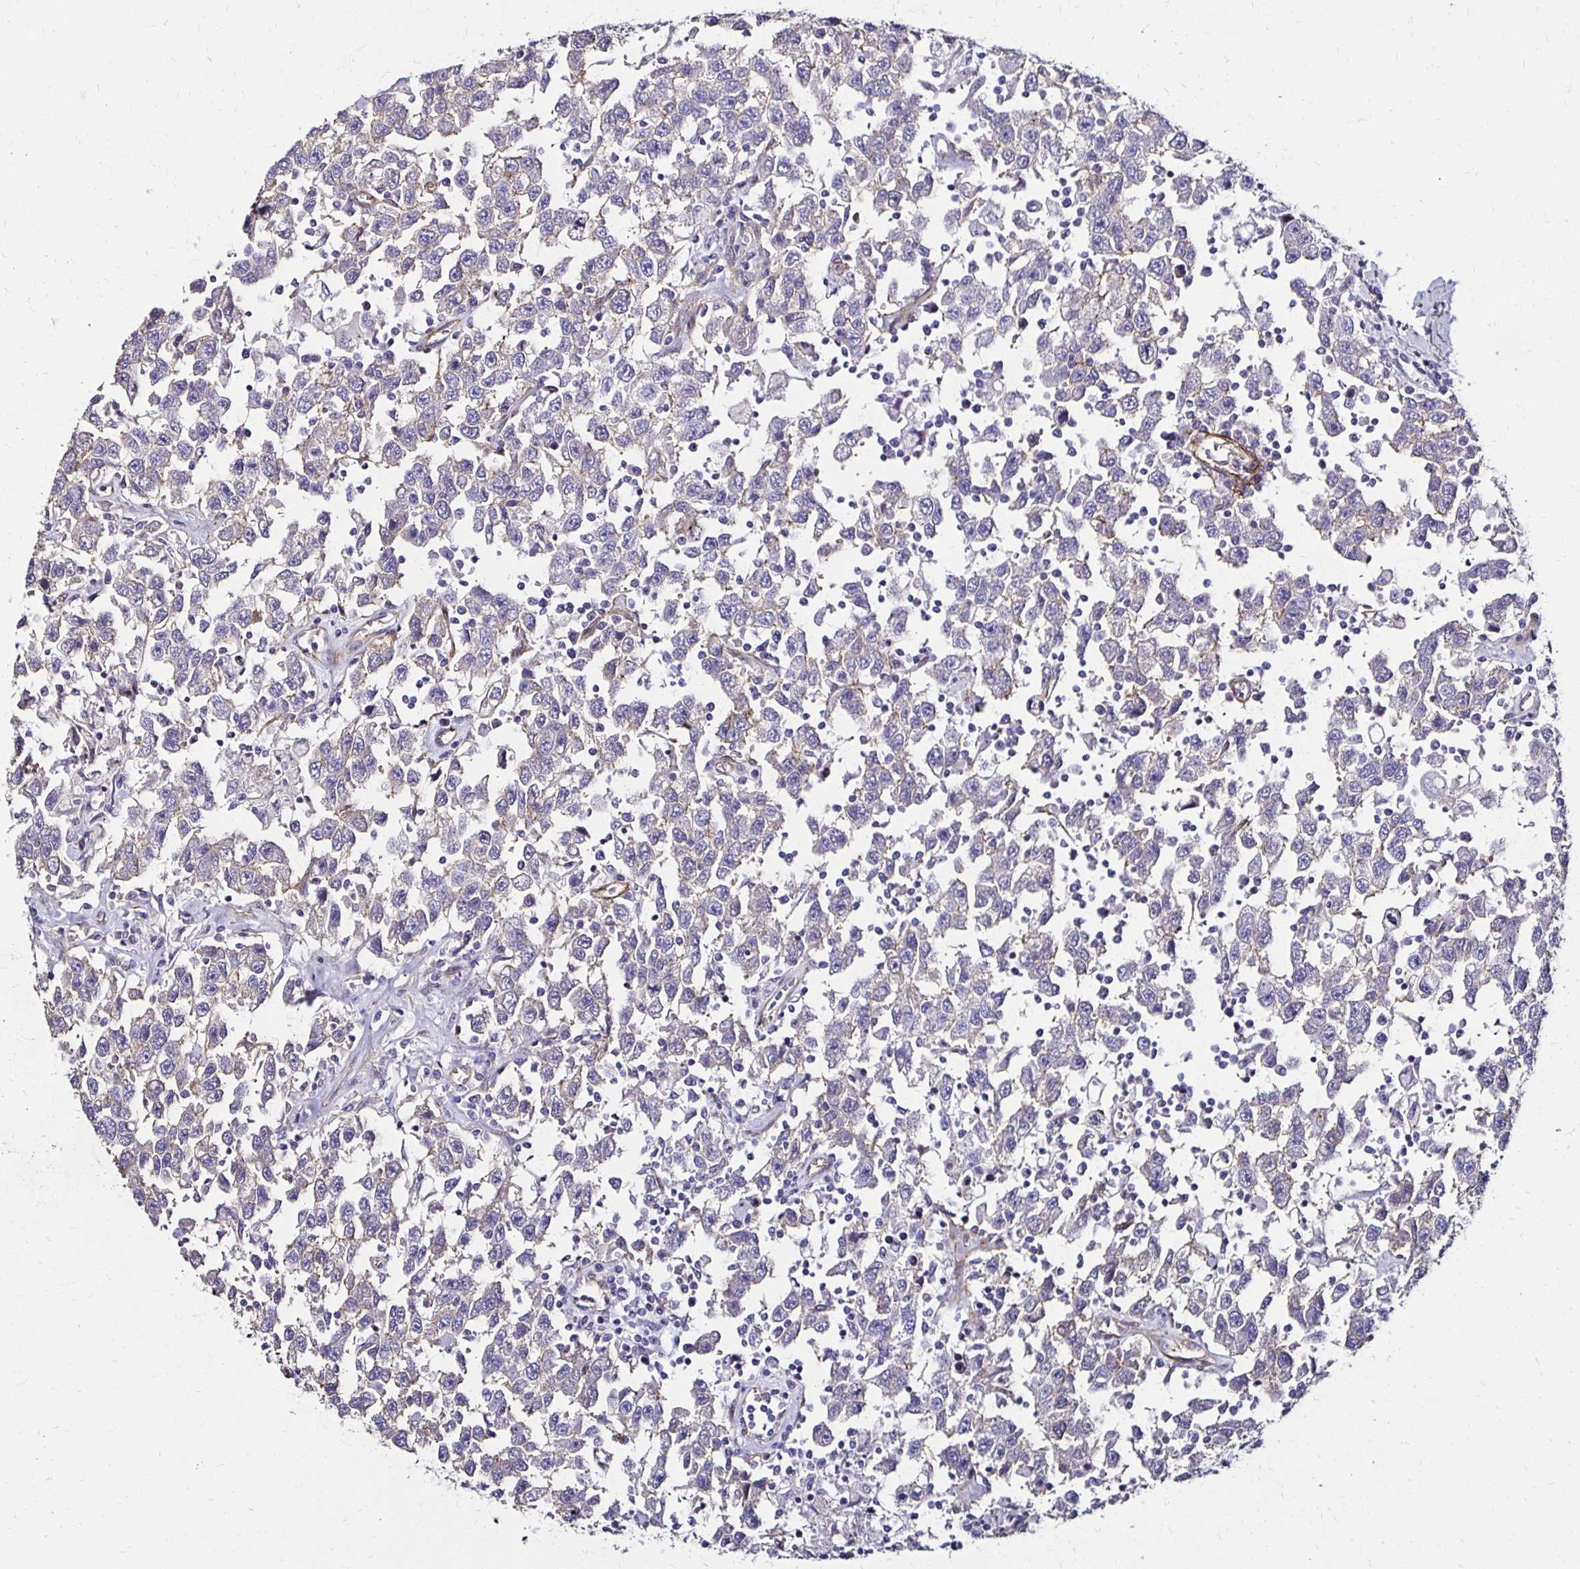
{"staining": {"intensity": "negative", "quantity": "none", "location": "none"}, "tissue": "testis cancer", "cell_type": "Tumor cells", "image_type": "cancer", "snomed": [{"axis": "morphology", "description": "Seminoma, NOS"}, {"axis": "topography", "description": "Testis"}], "caption": "Human testis cancer stained for a protein using immunohistochemistry displays no staining in tumor cells.", "gene": "ITGB1", "patient": {"sex": "male", "age": 41}}